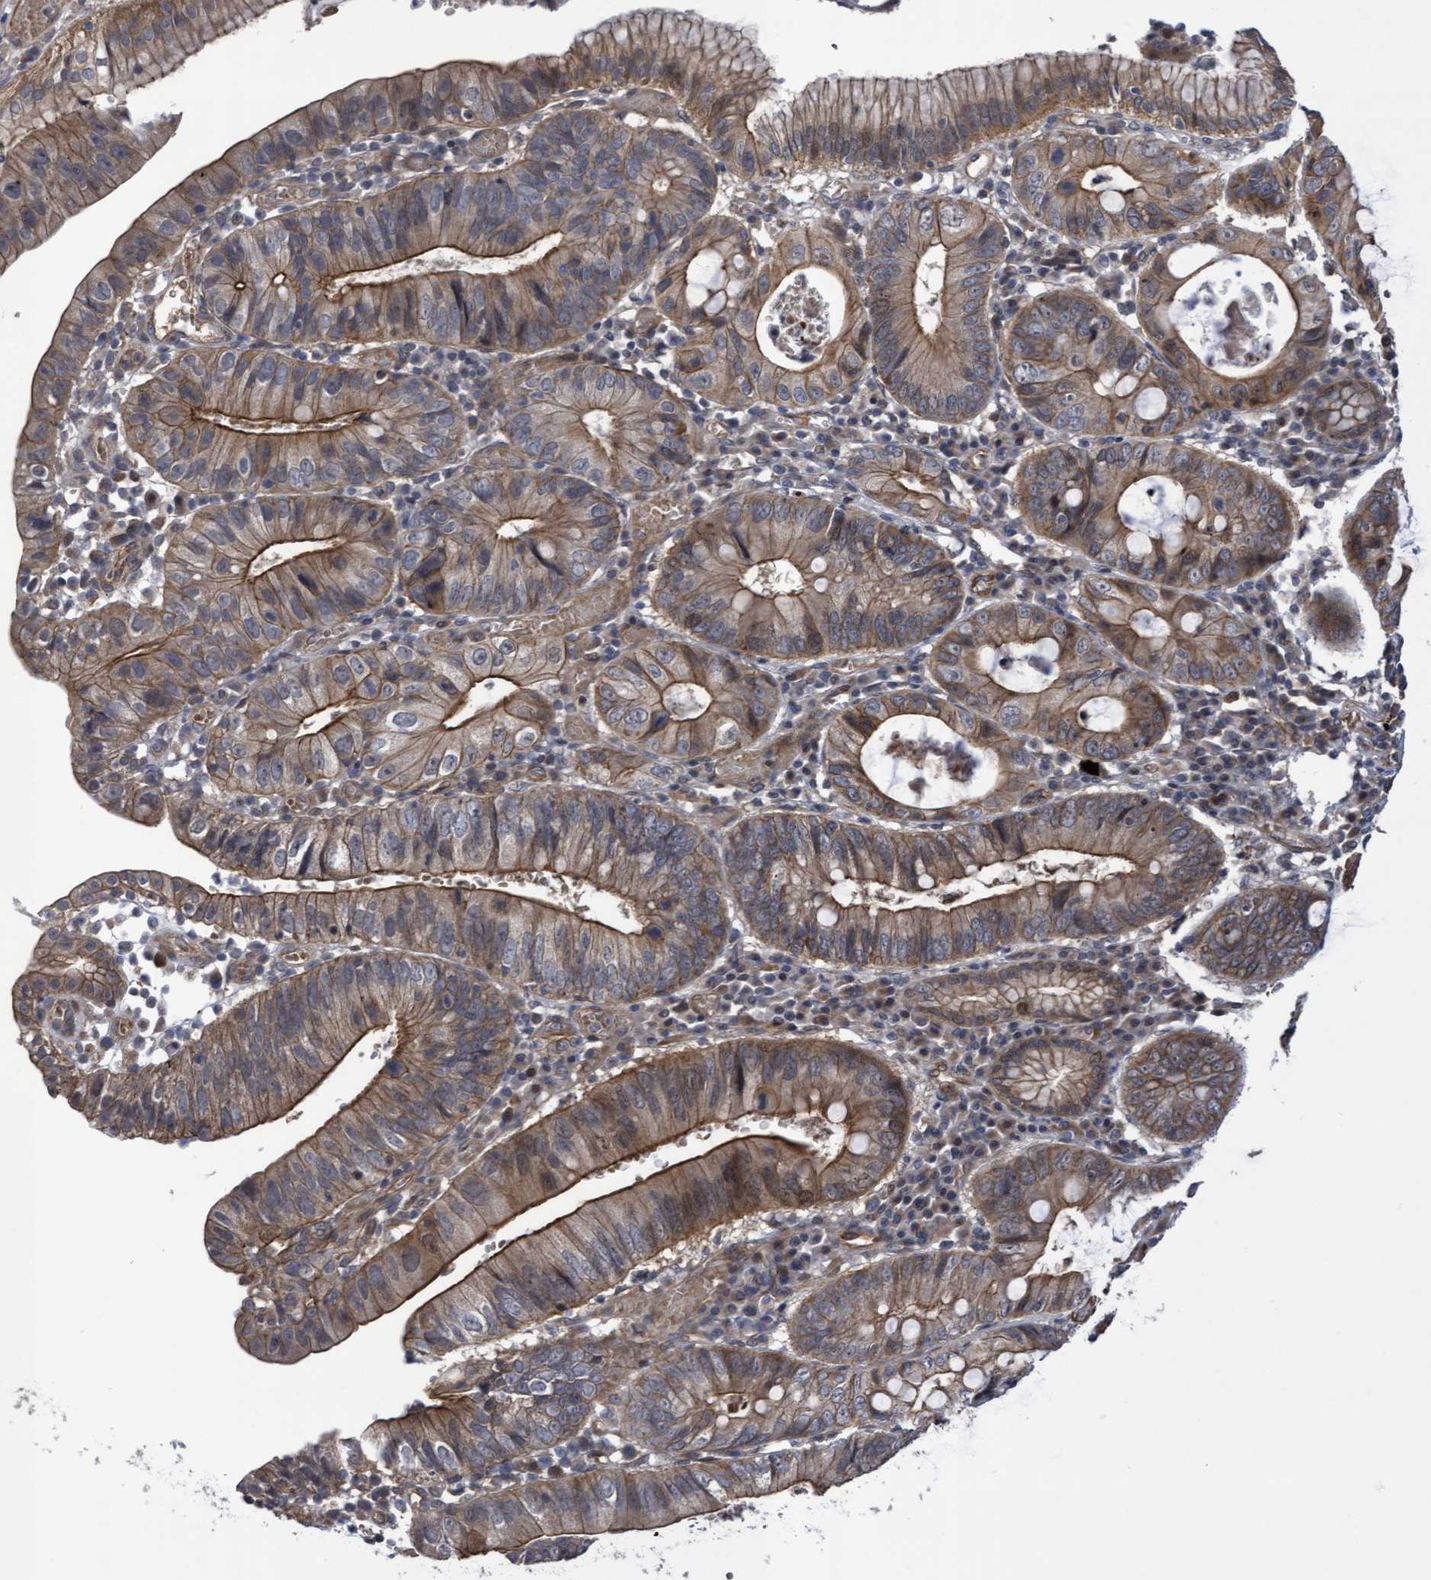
{"staining": {"intensity": "moderate", "quantity": ">75%", "location": "cytoplasmic/membranous"}, "tissue": "stomach cancer", "cell_type": "Tumor cells", "image_type": "cancer", "snomed": [{"axis": "morphology", "description": "Adenocarcinoma, NOS"}, {"axis": "topography", "description": "Stomach"}], "caption": "Immunohistochemistry photomicrograph of neoplastic tissue: human stomach cancer (adenocarcinoma) stained using immunohistochemistry displays medium levels of moderate protein expression localized specifically in the cytoplasmic/membranous of tumor cells, appearing as a cytoplasmic/membranous brown color.", "gene": "COBL", "patient": {"sex": "male", "age": 59}}